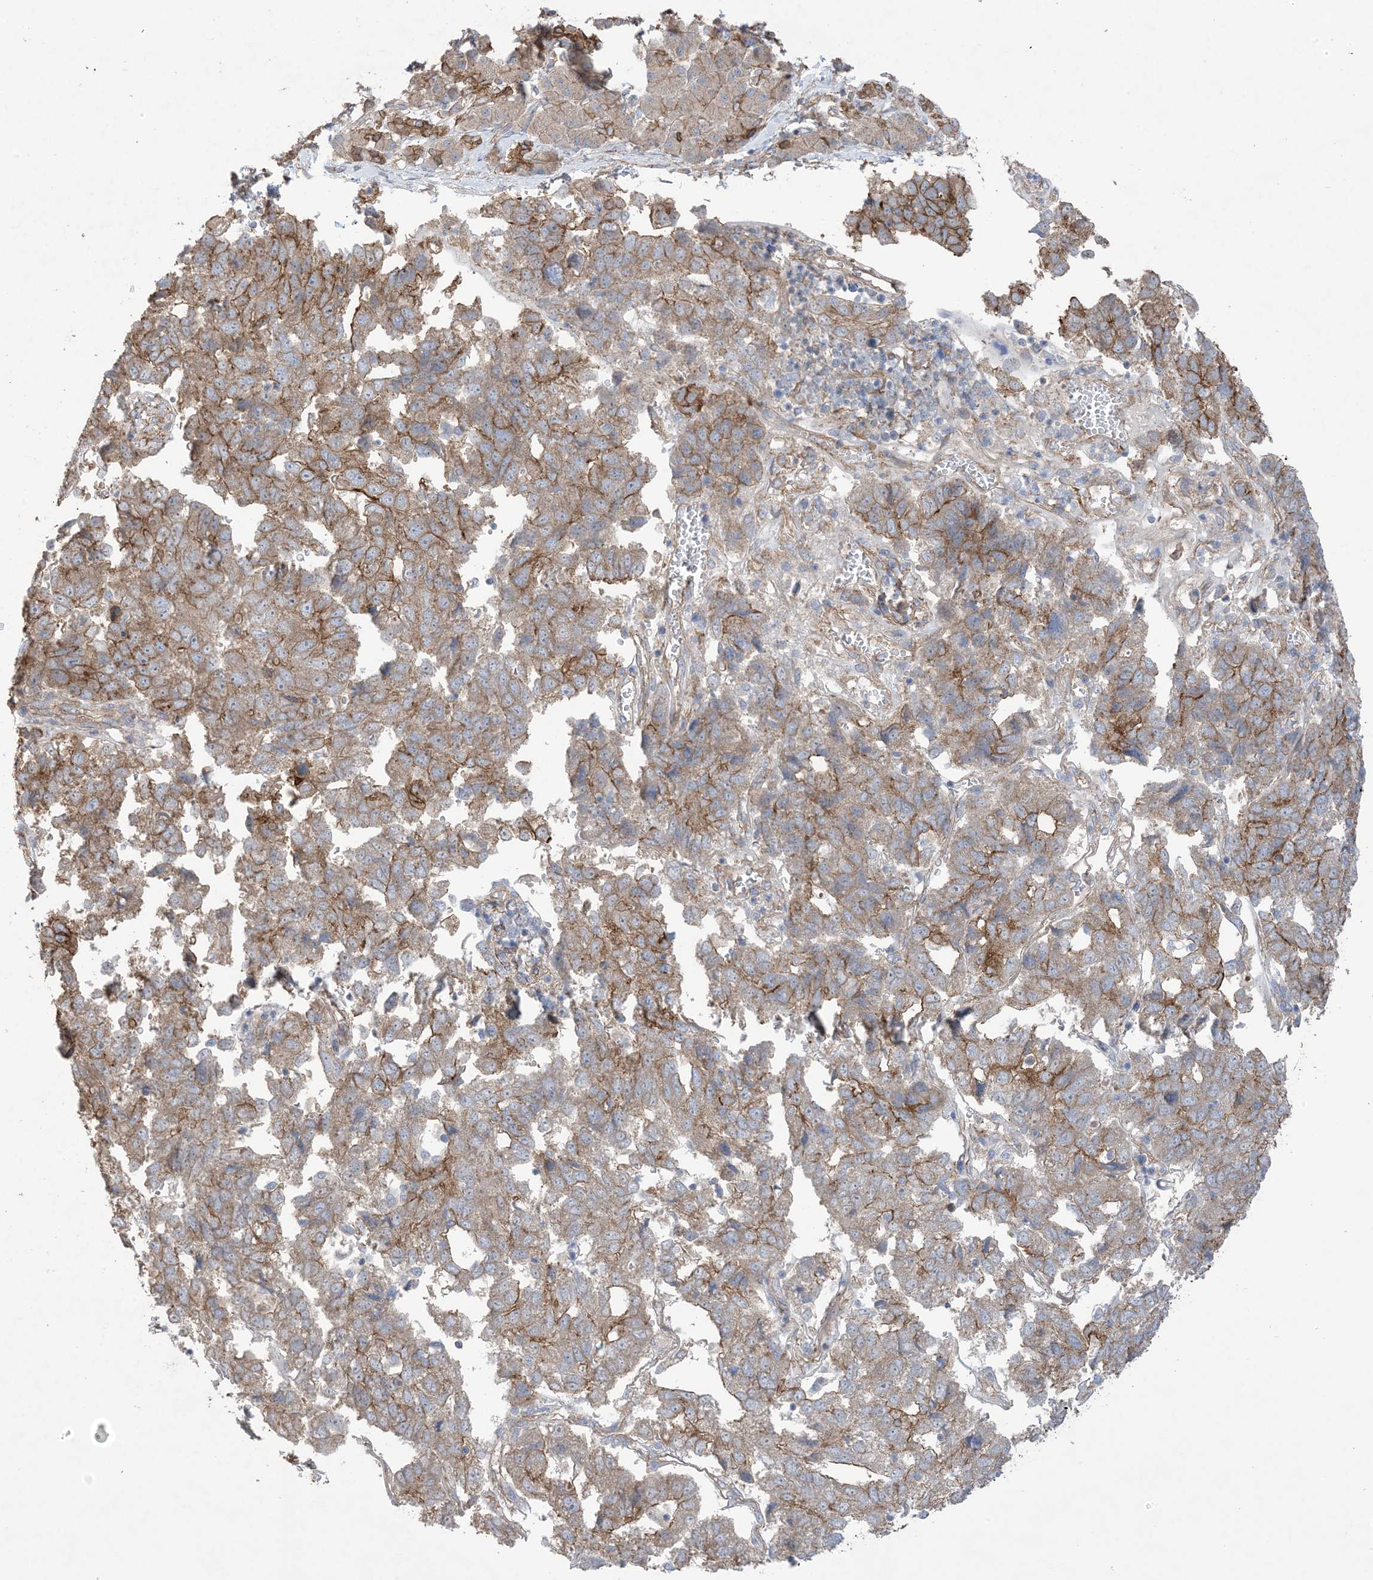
{"staining": {"intensity": "moderate", "quantity": "25%-75%", "location": "cytoplasmic/membranous"}, "tissue": "pancreatic cancer", "cell_type": "Tumor cells", "image_type": "cancer", "snomed": [{"axis": "morphology", "description": "Adenocarcinoma, NOS"}, {"axis": "topography", "description": "Pancreas"}], "caption": "A brown stain shows moderate cytoplasmic/membranous positivity of a protein in pancreatic cancer (adenocarcinoma) tumor cells. (Stains: DAB (3,3'-diaminobenzidine) in brown, nuclei in blue, Microscopy: brightfield microscopy at high magnification).", "gene": "CCNY", "patient": {"sex": "female", "age": 61}}